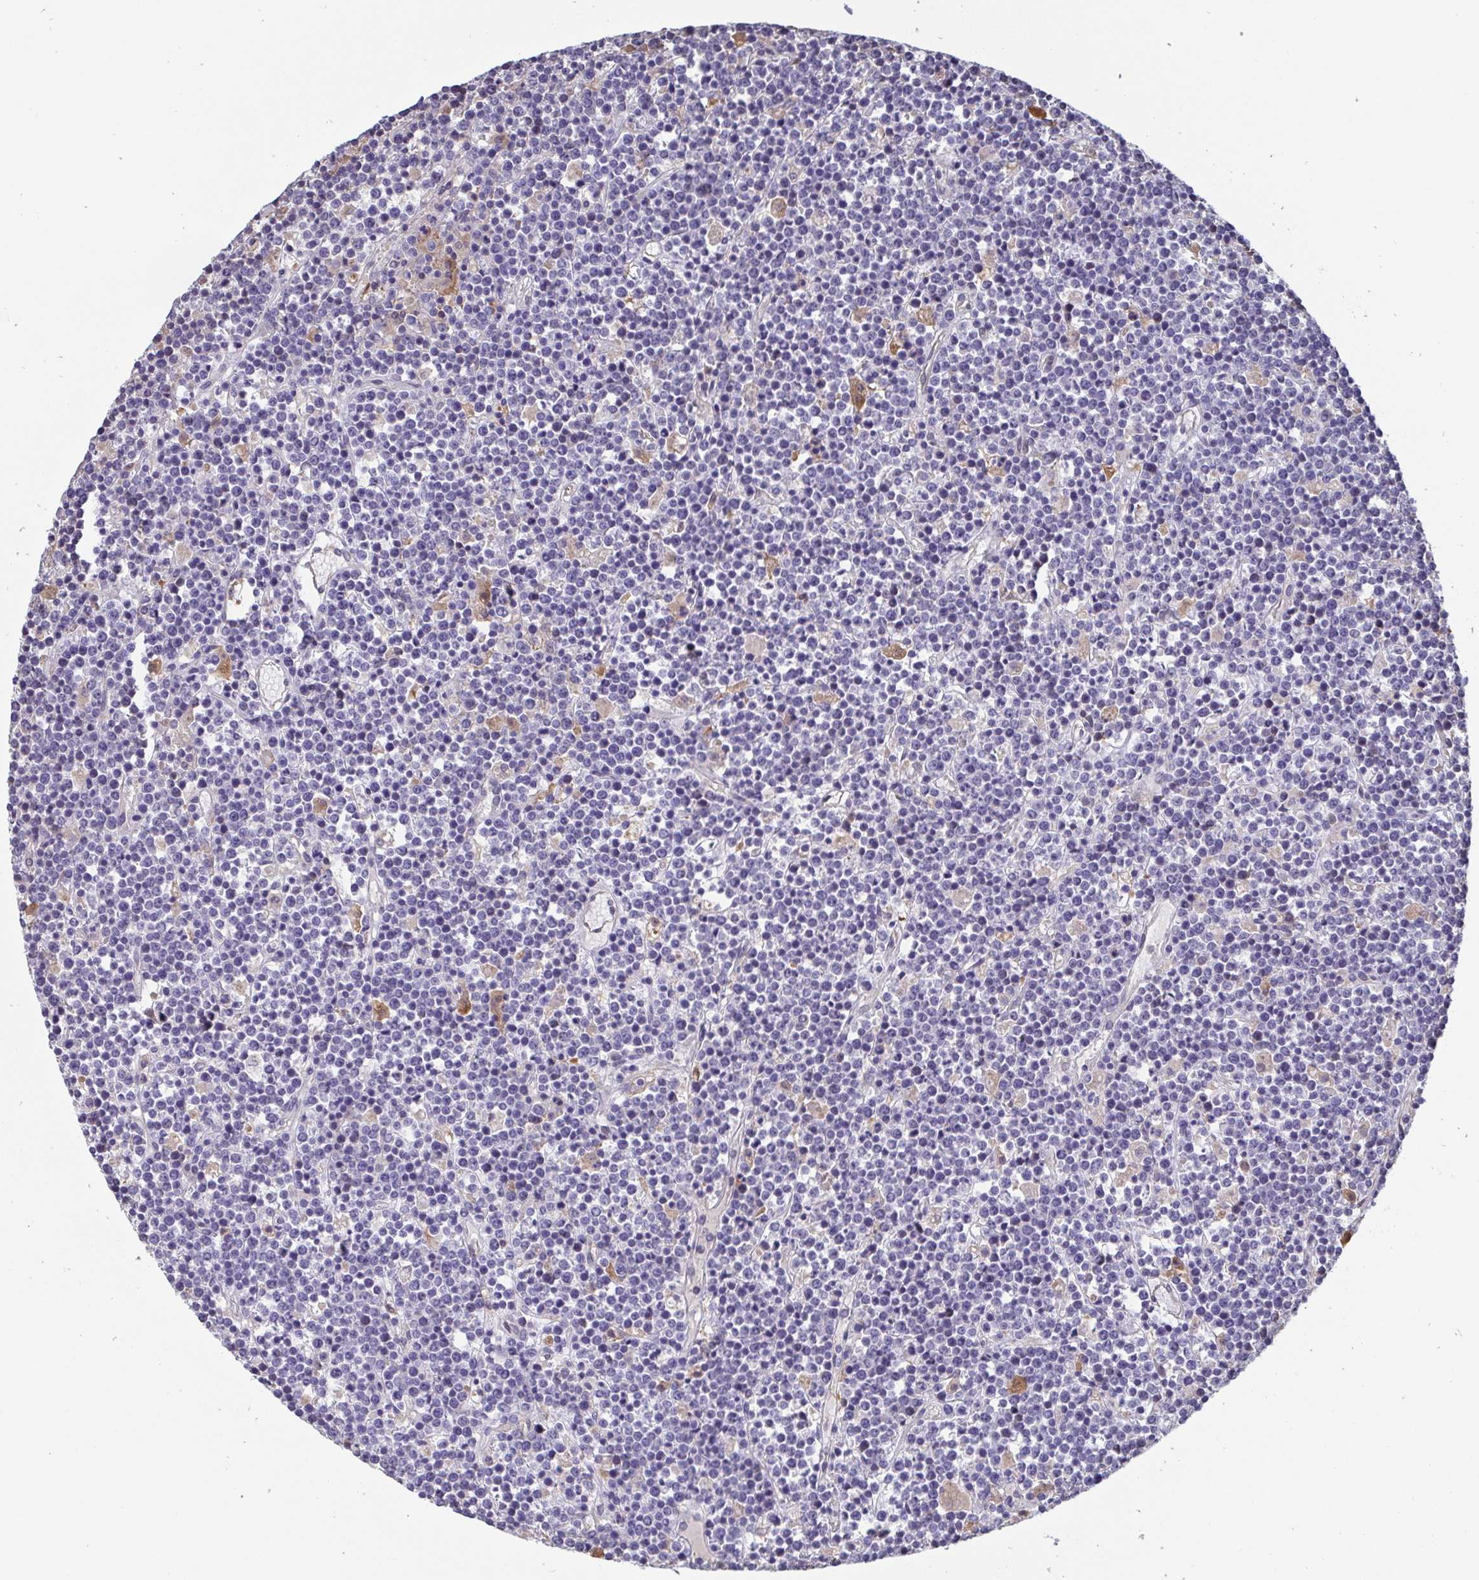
{"staining": {"intensity": "negative", "quantity": "none", "location": "none"}, "tissue": "lymphoma", "cell_type": "Tumor cells", "image_type": "cancer", "snomed": [{"axis": "morphology", "description": "Malignant lymphoma, non-Hodgkin's type, High grade"}, {"axis": "topography", "description": "Ovary"}], "caption": "IHC image of human lymphoma stained for a protein (brown), which shows no expression in tumor cells.", "gene": "IDH1", "patient": {"sex": "female", "age": 56}}